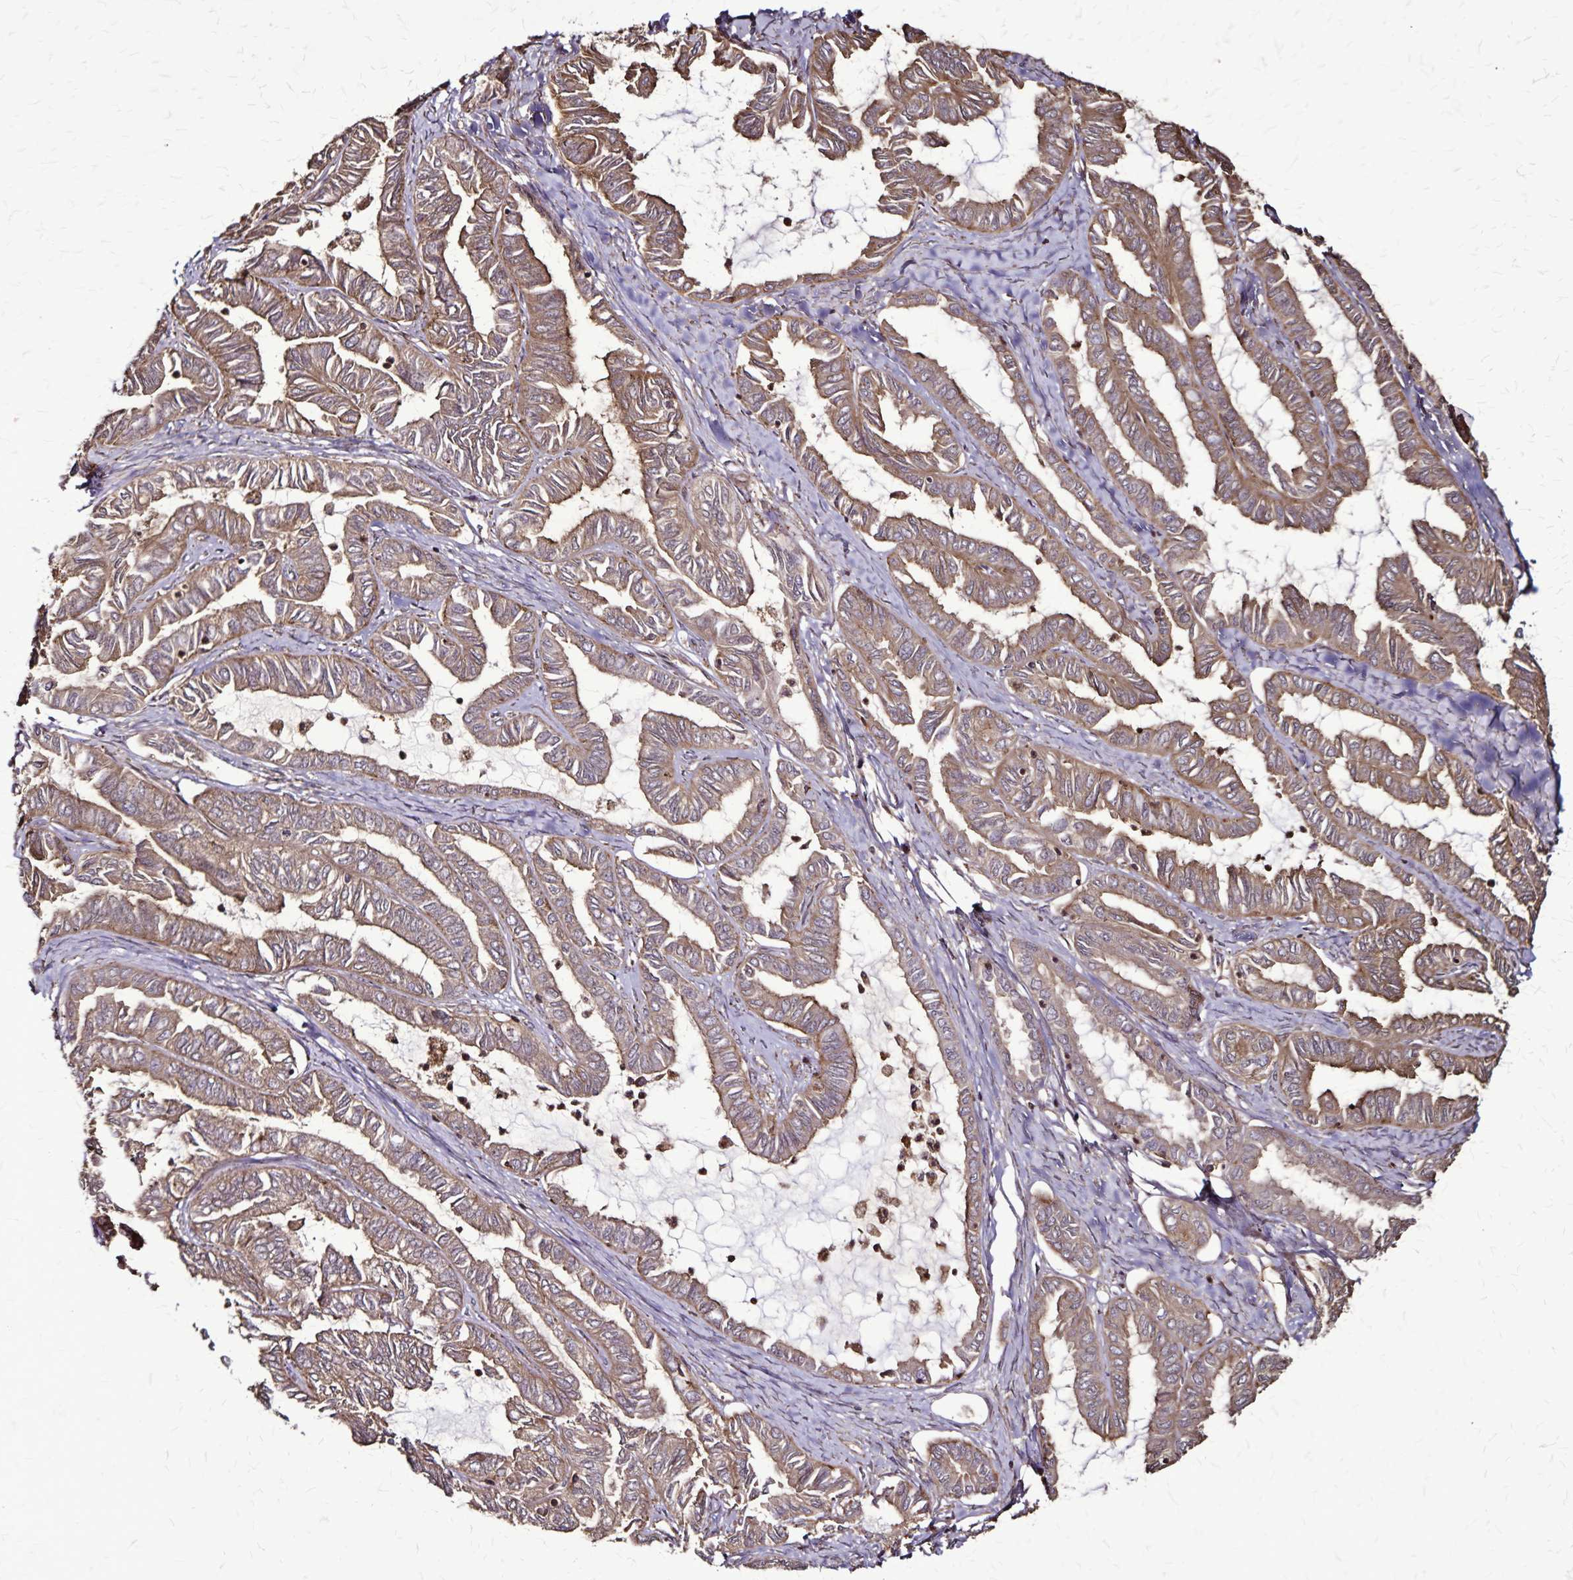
{"staining": {"intensity": "moderate", "quantity": ">75%", "location": "cytoplasmic/membranous"}, "tissue": "ovarian cancer", "cell_type": "Tumor cells", "image_type": "cancer", "snomed": [{"axis": "morphology", "description": "Carcinoma, endometroid"}, {"axis": "topography", "description": "Ovary"}], "caption": "Protein expression analysis of human ovarian cancer reveals moderate cytoplasmic/membranous staining in approximately >75% of tumor cells.", "gene": "CHMP1B", "patient": {"sex": "female", "age": 70}}